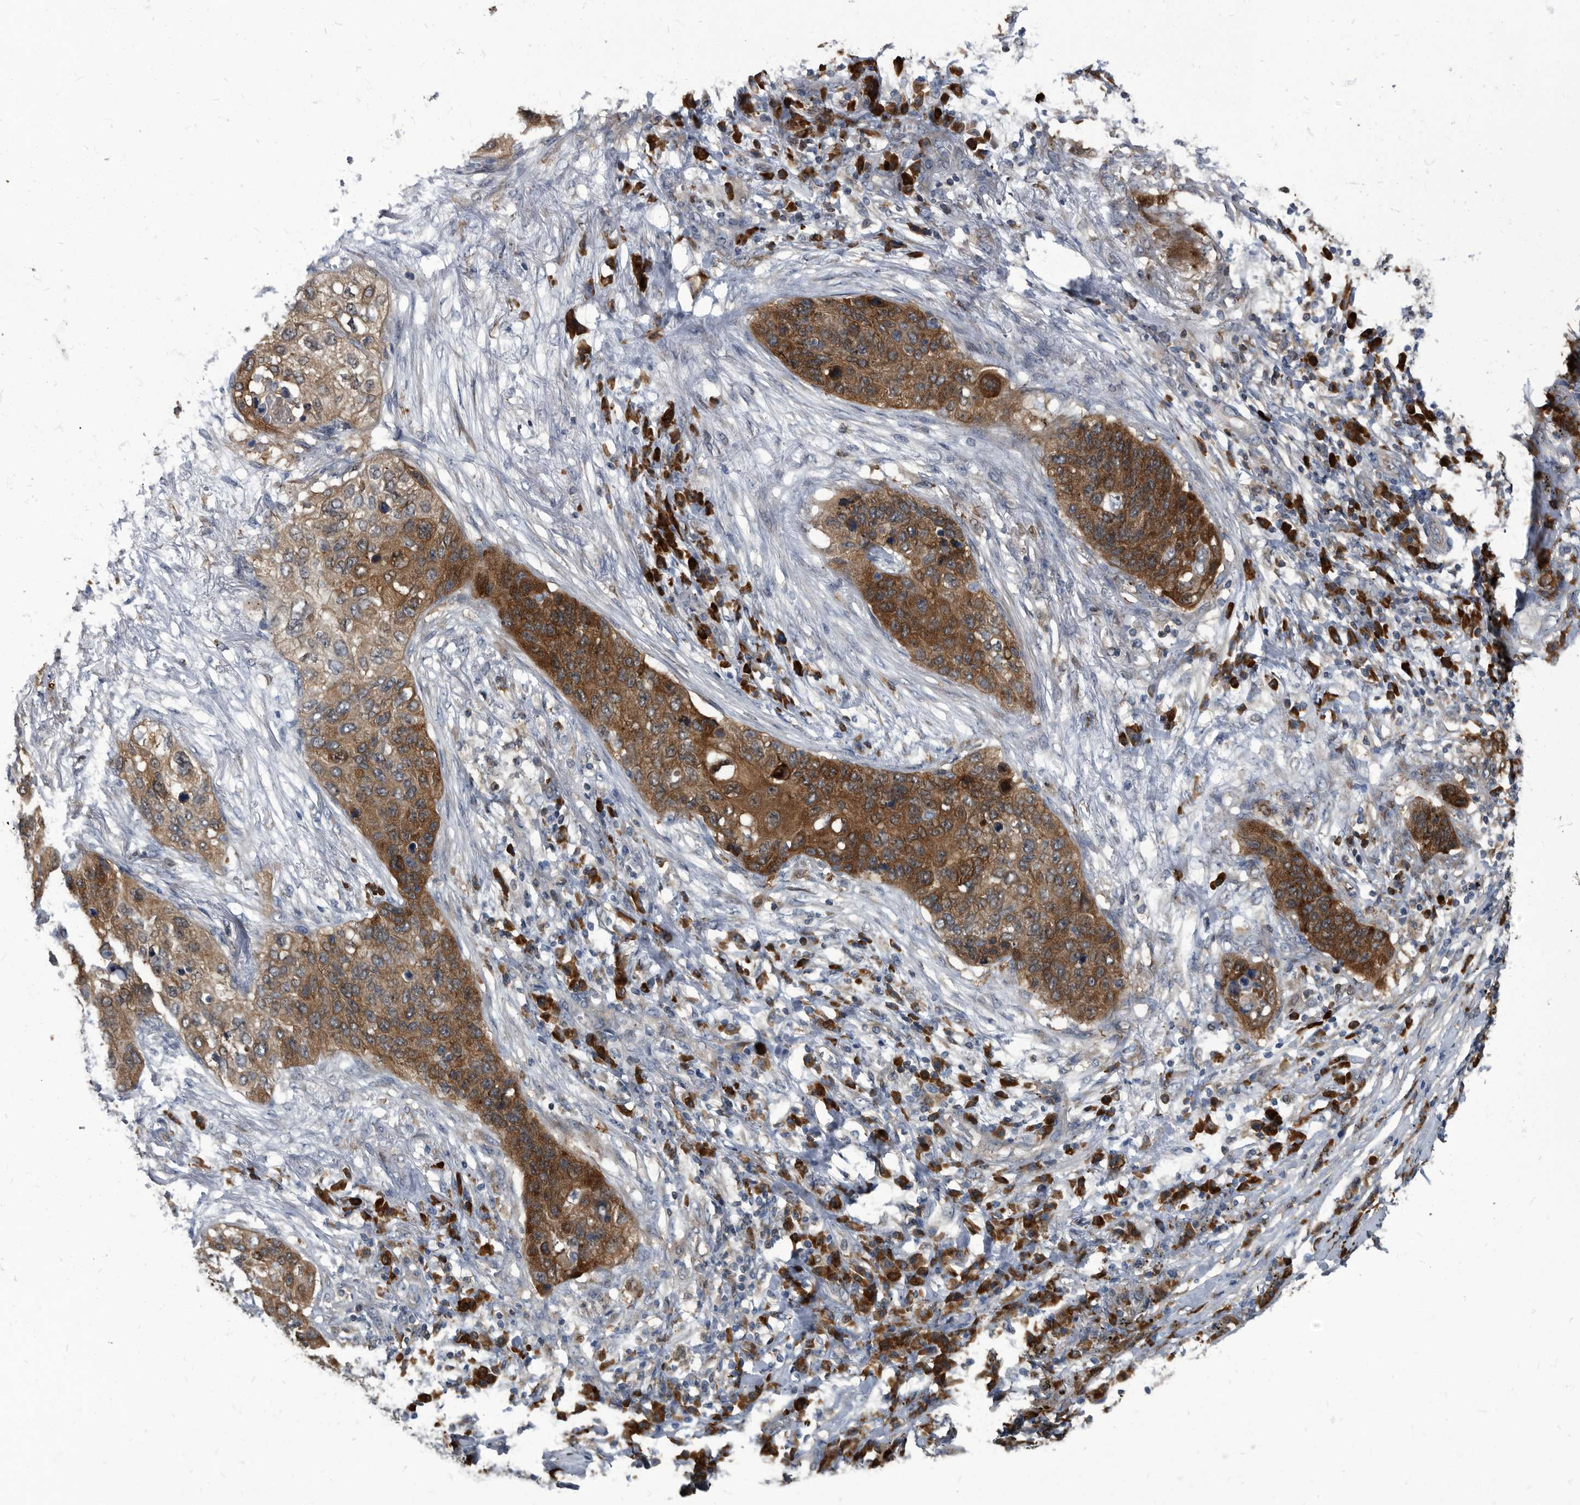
{"staining": {"intensity": "strong", "quantity": ">75%", "location": "cytoplasmic/membranous"}, "tissue": "lung cancer", "cell_type": "Tumor cells", "image_type": "cancer", "snomed": [{"axis": "morphology", "description": "Squamous cell carcinoma, NOS"}, {"axis": "topography", "description": "Lung"}], "caption": "Immunohistochemistry (IHC) of lung cancer (squamous cell carcinoma) displays high levels of strong cytoplasmic/membranous staining in about >75% of tumor cells.", "gene": "CDV3", "patient": {"sex": "female", "age": 63}}